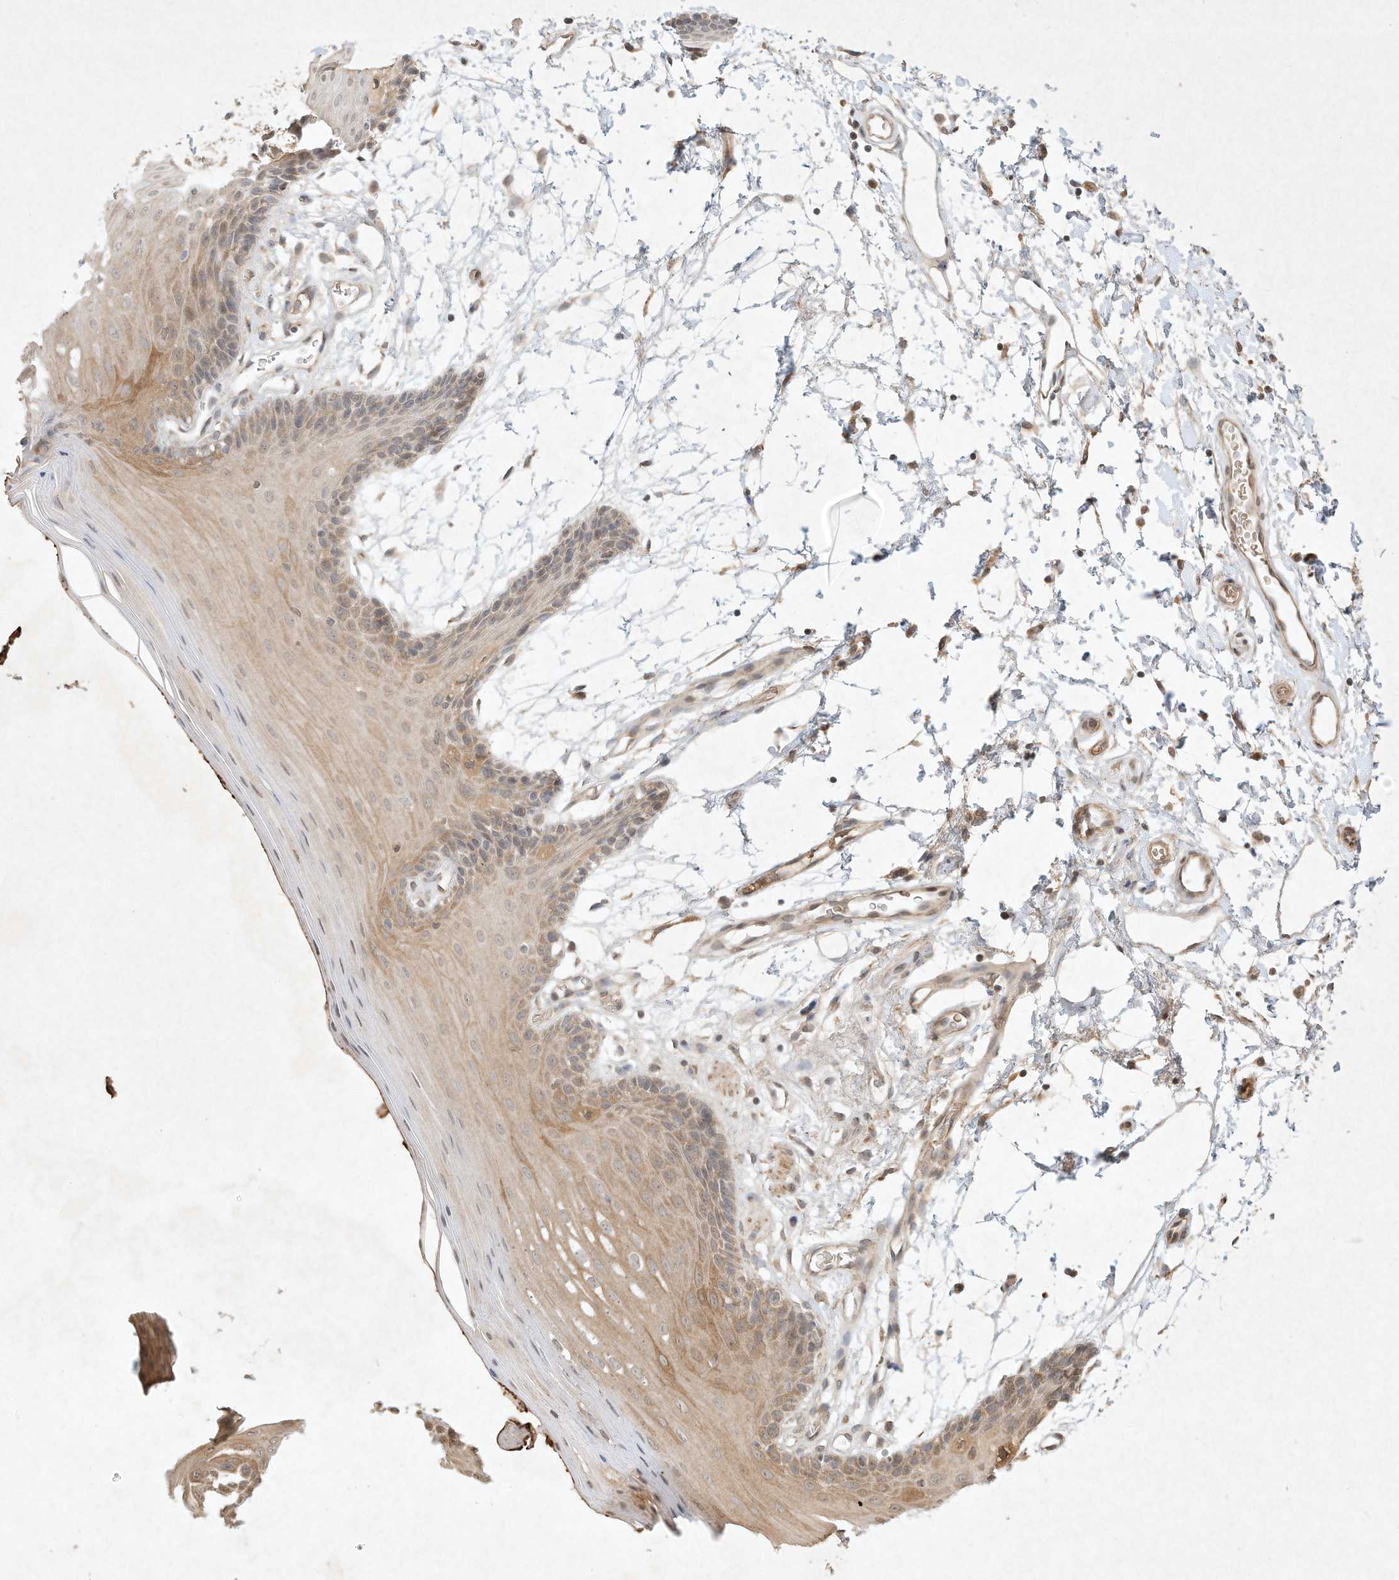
{"staining": {"intensity": "moderate", "quantity": ">75%", "location": "cytoplasmic/membranous"}, "tissue": "oral mucosa", "cell_type": "Squamous epithelial cells", "image_type": "normal", "snomed": [{"axis": "morphology", "description": "Normal tissue, NOS"}, {"axis": "topography", "description": "Skeletal muscle"}, {"axis": "topography", "description": "Oral tissue"}, {"axis": "topography", "description": "Salivary gland"}, {"axis": "topography", "description": "Peripheral nerve tissue"}], "caption": "Immunohistochemical staining of unremarkable oral mucosa exhibits >75% levels of moderate cytoplasmic/membranous protein positivity in approximately >75% of squamous epithelial cells.", "gene": "BTRC", "patient": {"sex": "male", "age": 54}}